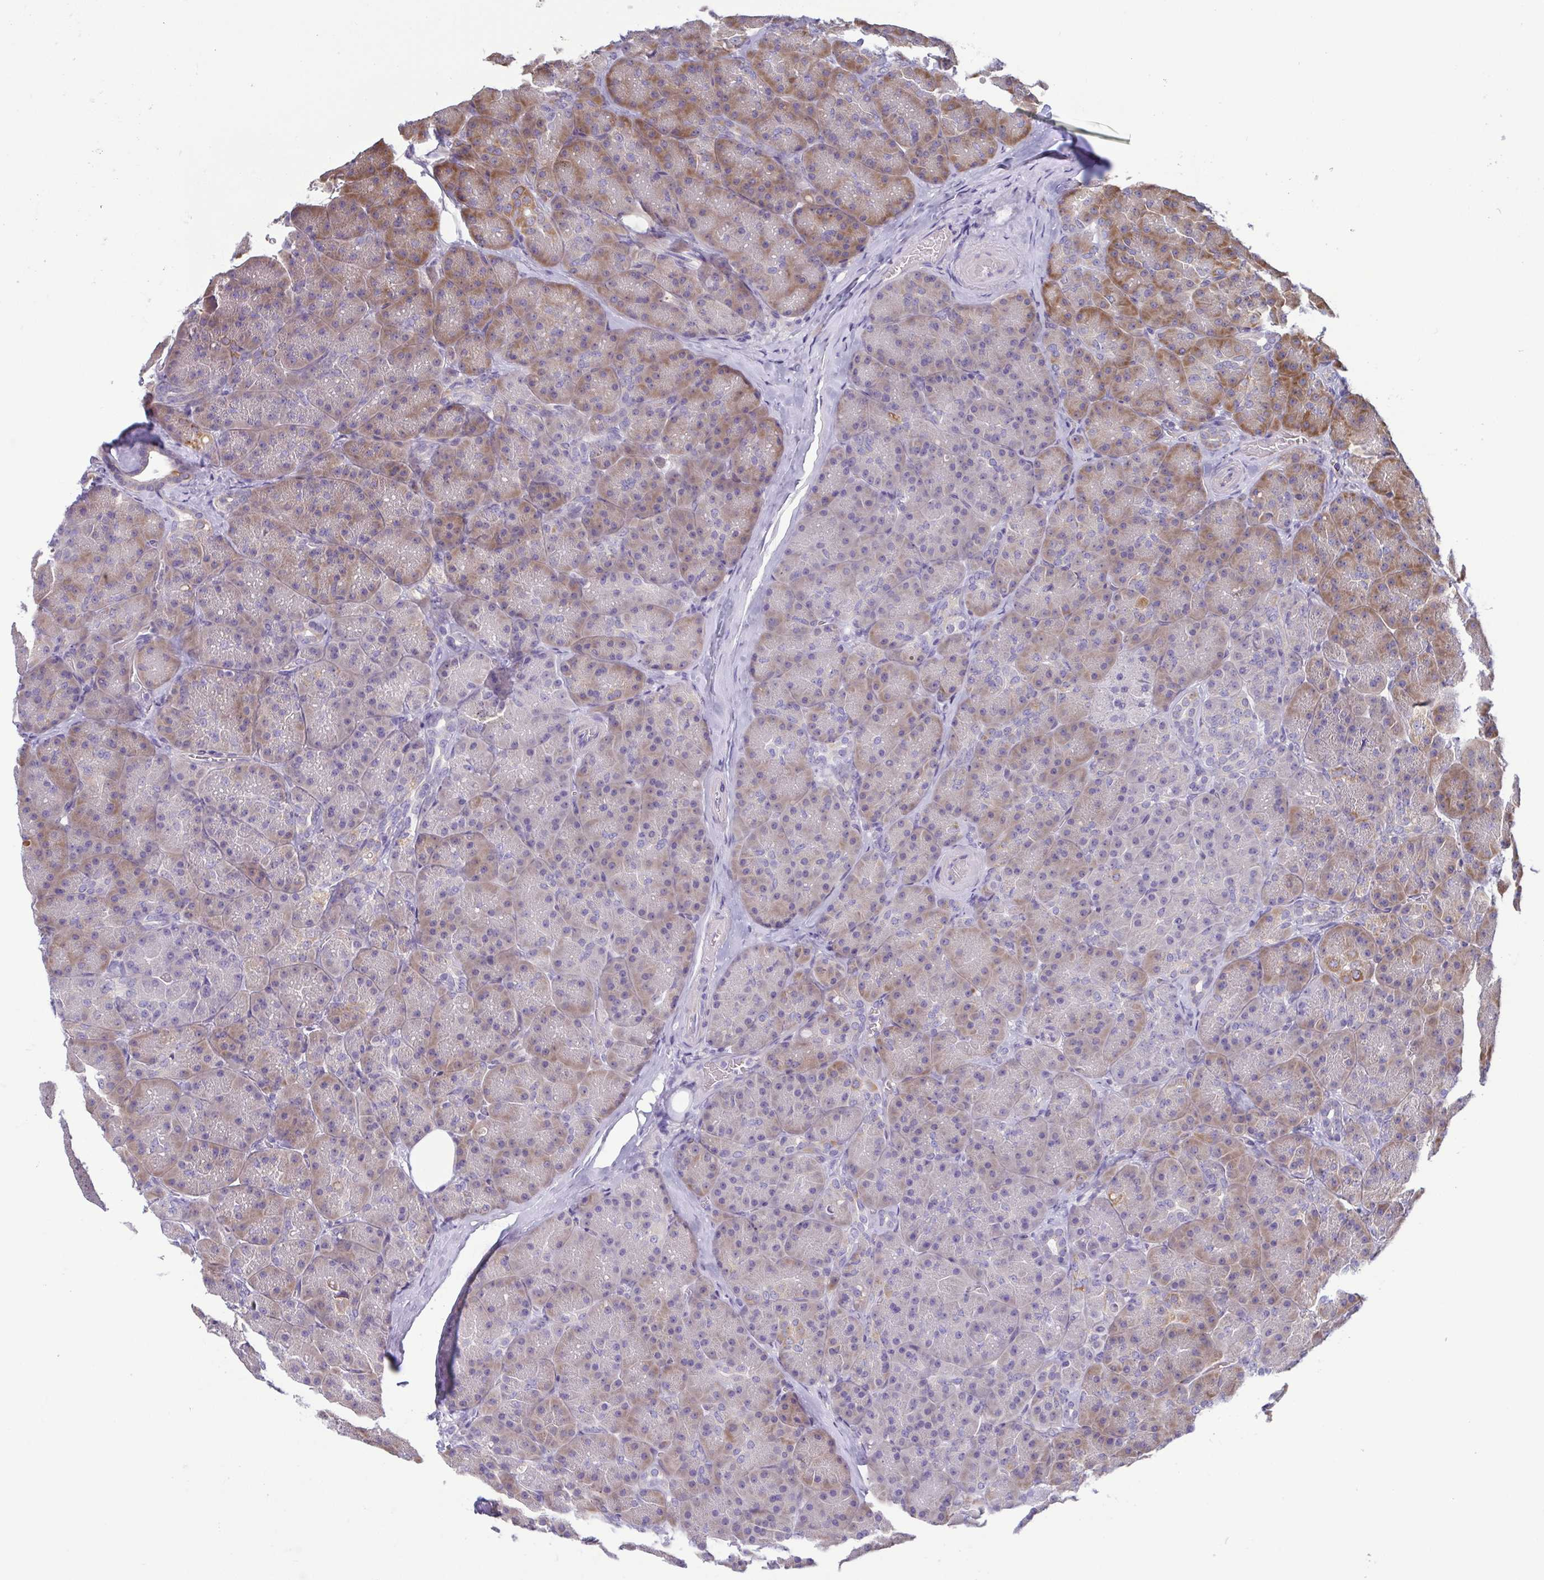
{"staining": {"intensity": "moderate", "quantity": "25%-75%", "location": "cytoplasmic/membranous"}, "tissue": "pancreas", "cell_type": "Exocrine glandular cells", "image_type": "normal", "snomed": [{"axis": "morphology", "description": "Normal tissue, NOS"}, {"axis": "topography", "description": "Pancreas"}], "caption": "Immunohistochemical staining of normal human pancreas exhibits medium levels of moderate cytoplasmic/membranous expression in approximately 25%-75% of exocrine glandular cells.", "gene": "LMF2", "patient": {"sex": "male", "age": 57}}